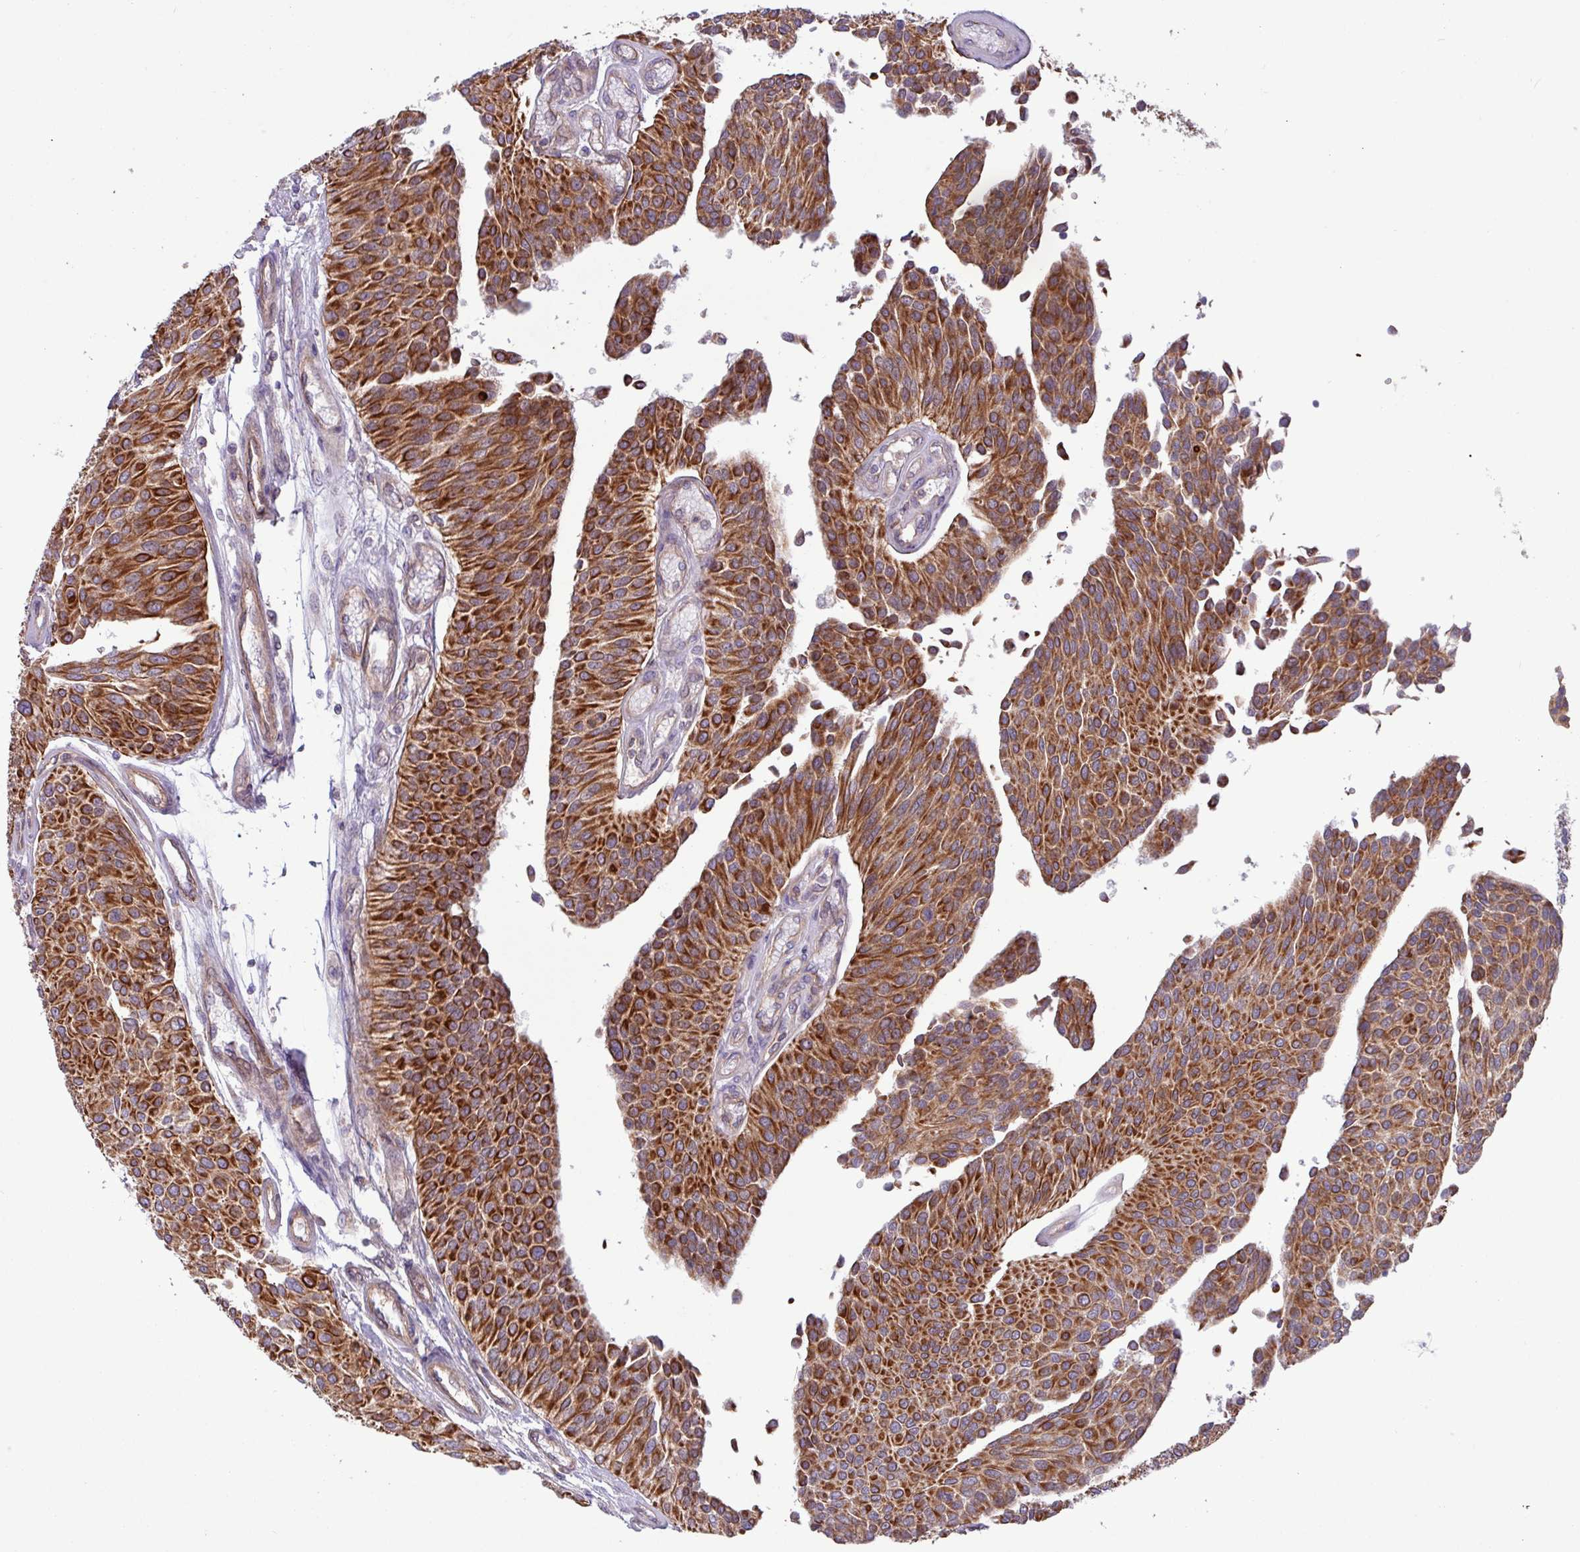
{"staining": {"intensity": "strong", "quantity": ">75%", "location": "cytoplasmic/membranous"}, "tissue": "urothelial cancer", "cell_type": "Tumor cells", "image_type": "cancer", "snomed": [{"axis": "morphology", "description": "Urothelial carcinoma, NOS"}, {"axis": "topography", "description": "Urinary bladder"}], "caption": "Immunohistochemical staining of human urothelial cancer displays high levels of strong cytoplasmic/membranous protein positivity in about >75% of tumor cells.", "gene": "CNTRL", "patient": {"sex": "male", "age": 55}}